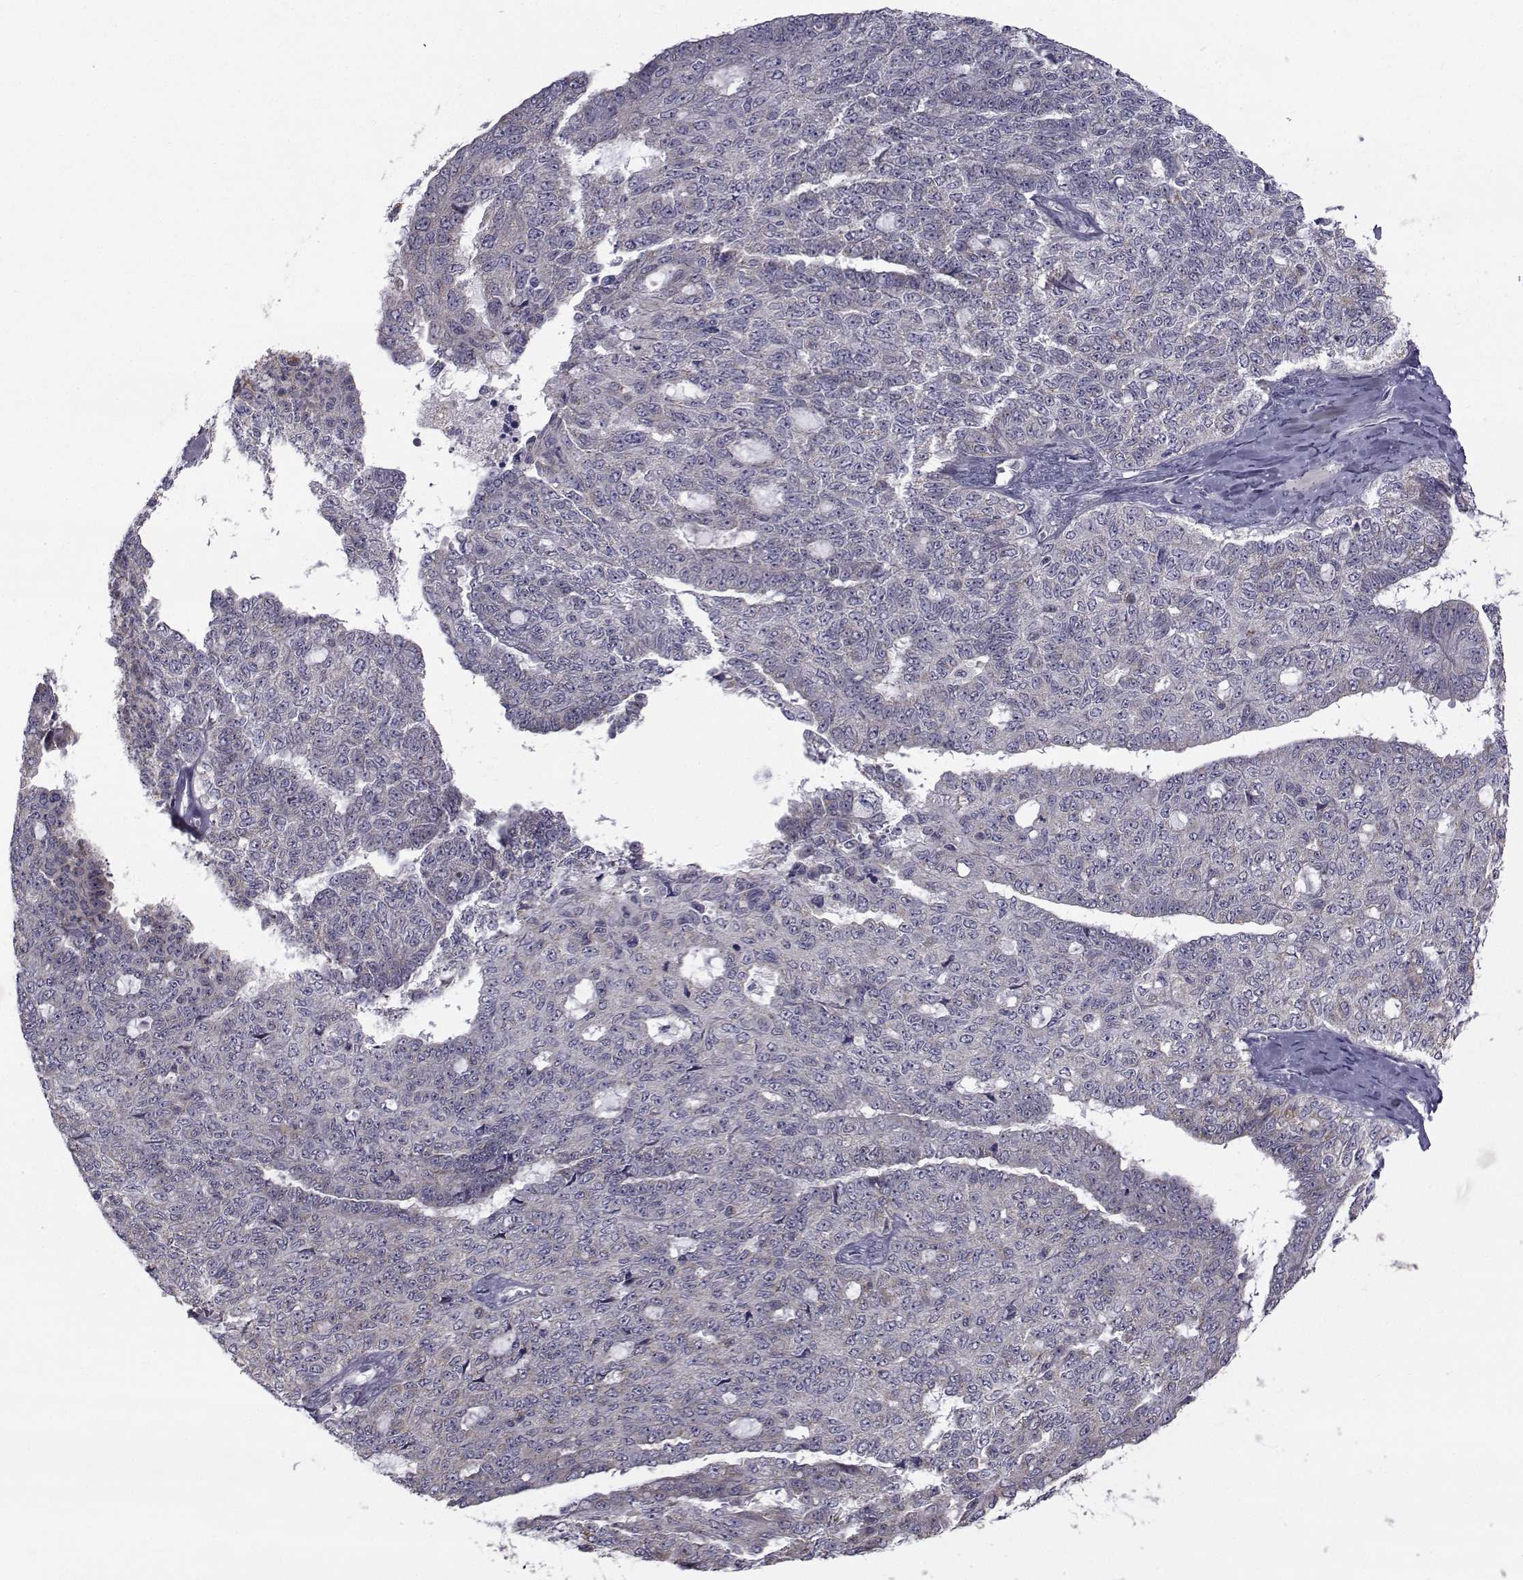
{"staining": {"intensity": "negative", "quantity": "none", "location": "none"}, "tissue": "ovarian cancer", "cell_type": "Tumor cells", "image_type": "cancer", "snomed": [{"axis": "morphology", "description": "Cystadenocarcinoma, serous, NOS"}, {"axis": "topography", "description": "Ovary"}], "caption": "Tumor cells show no significant positivity in serous cystadenocarcinoma (ovarian). The staining is performed using DAB (3,3'-diaminobenzidine) brown chromogen with nuclei counter-stained in using hematoxylin.", "gene": "ANGPT1", "patient": {"sex": "female", "age": 71}}